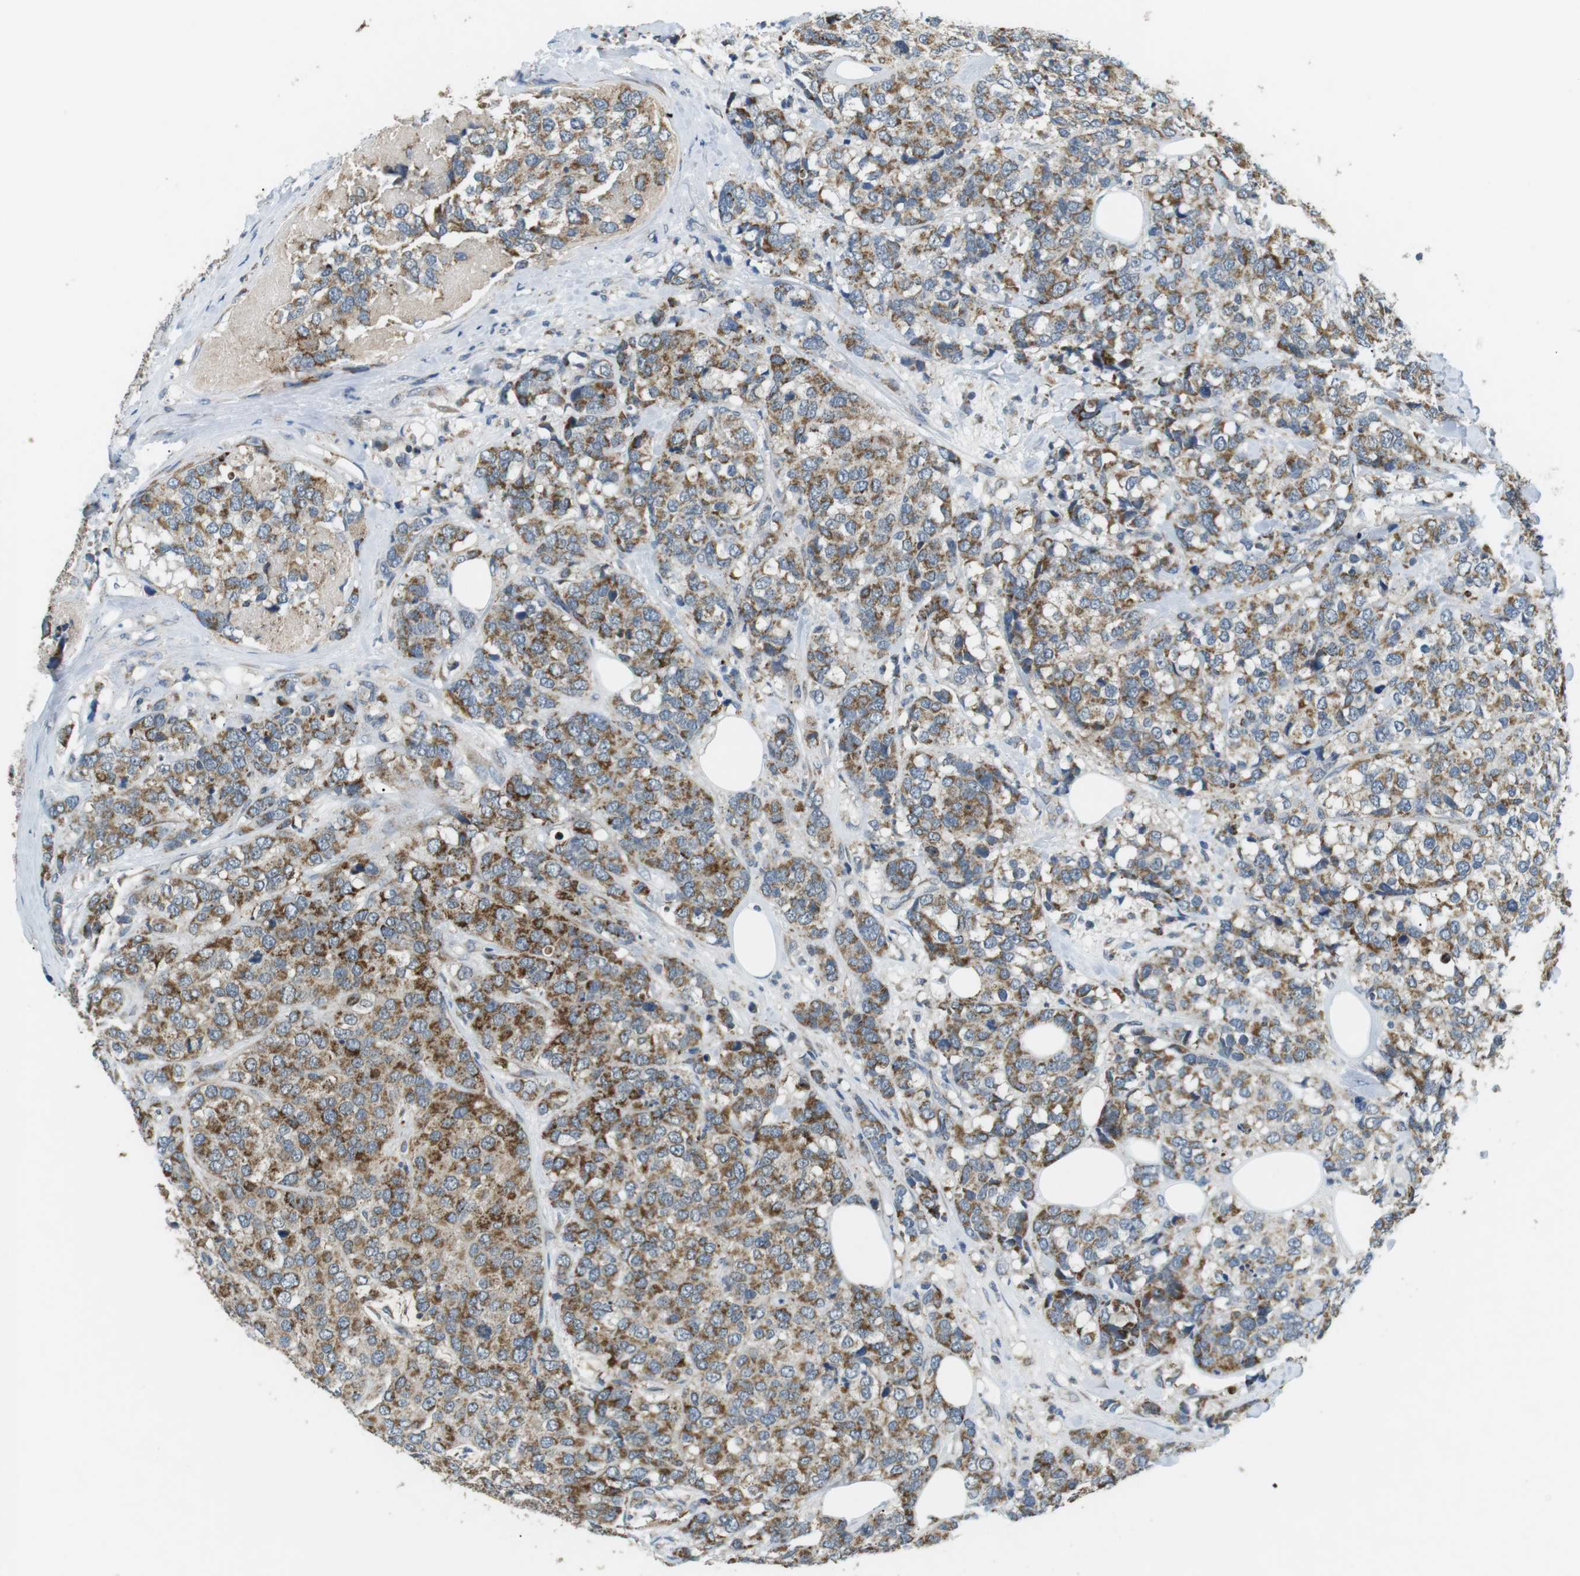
{"staining": {"intensity": "moderate", "quantity": ">75%", "location": "cytoplasmic/membranous"}, "tissue": "breast cancer", "cell_type": "Tumor cells", "image_type": "cancer", "snomed": [{"axis": "morphology", "description": "Lobular carcinoma"}, {"axis": "topography", "description": "Breast"}], "caption": "Immunohistochemistry (IHC) of breast cancer (lobular carcinoma) reveals medium levels of moderate cytoplasmic/membranous staining in approximately >75% of tumor cells.", "gene": "BACE1", "patient": {"sex": "female", "age": 59}}